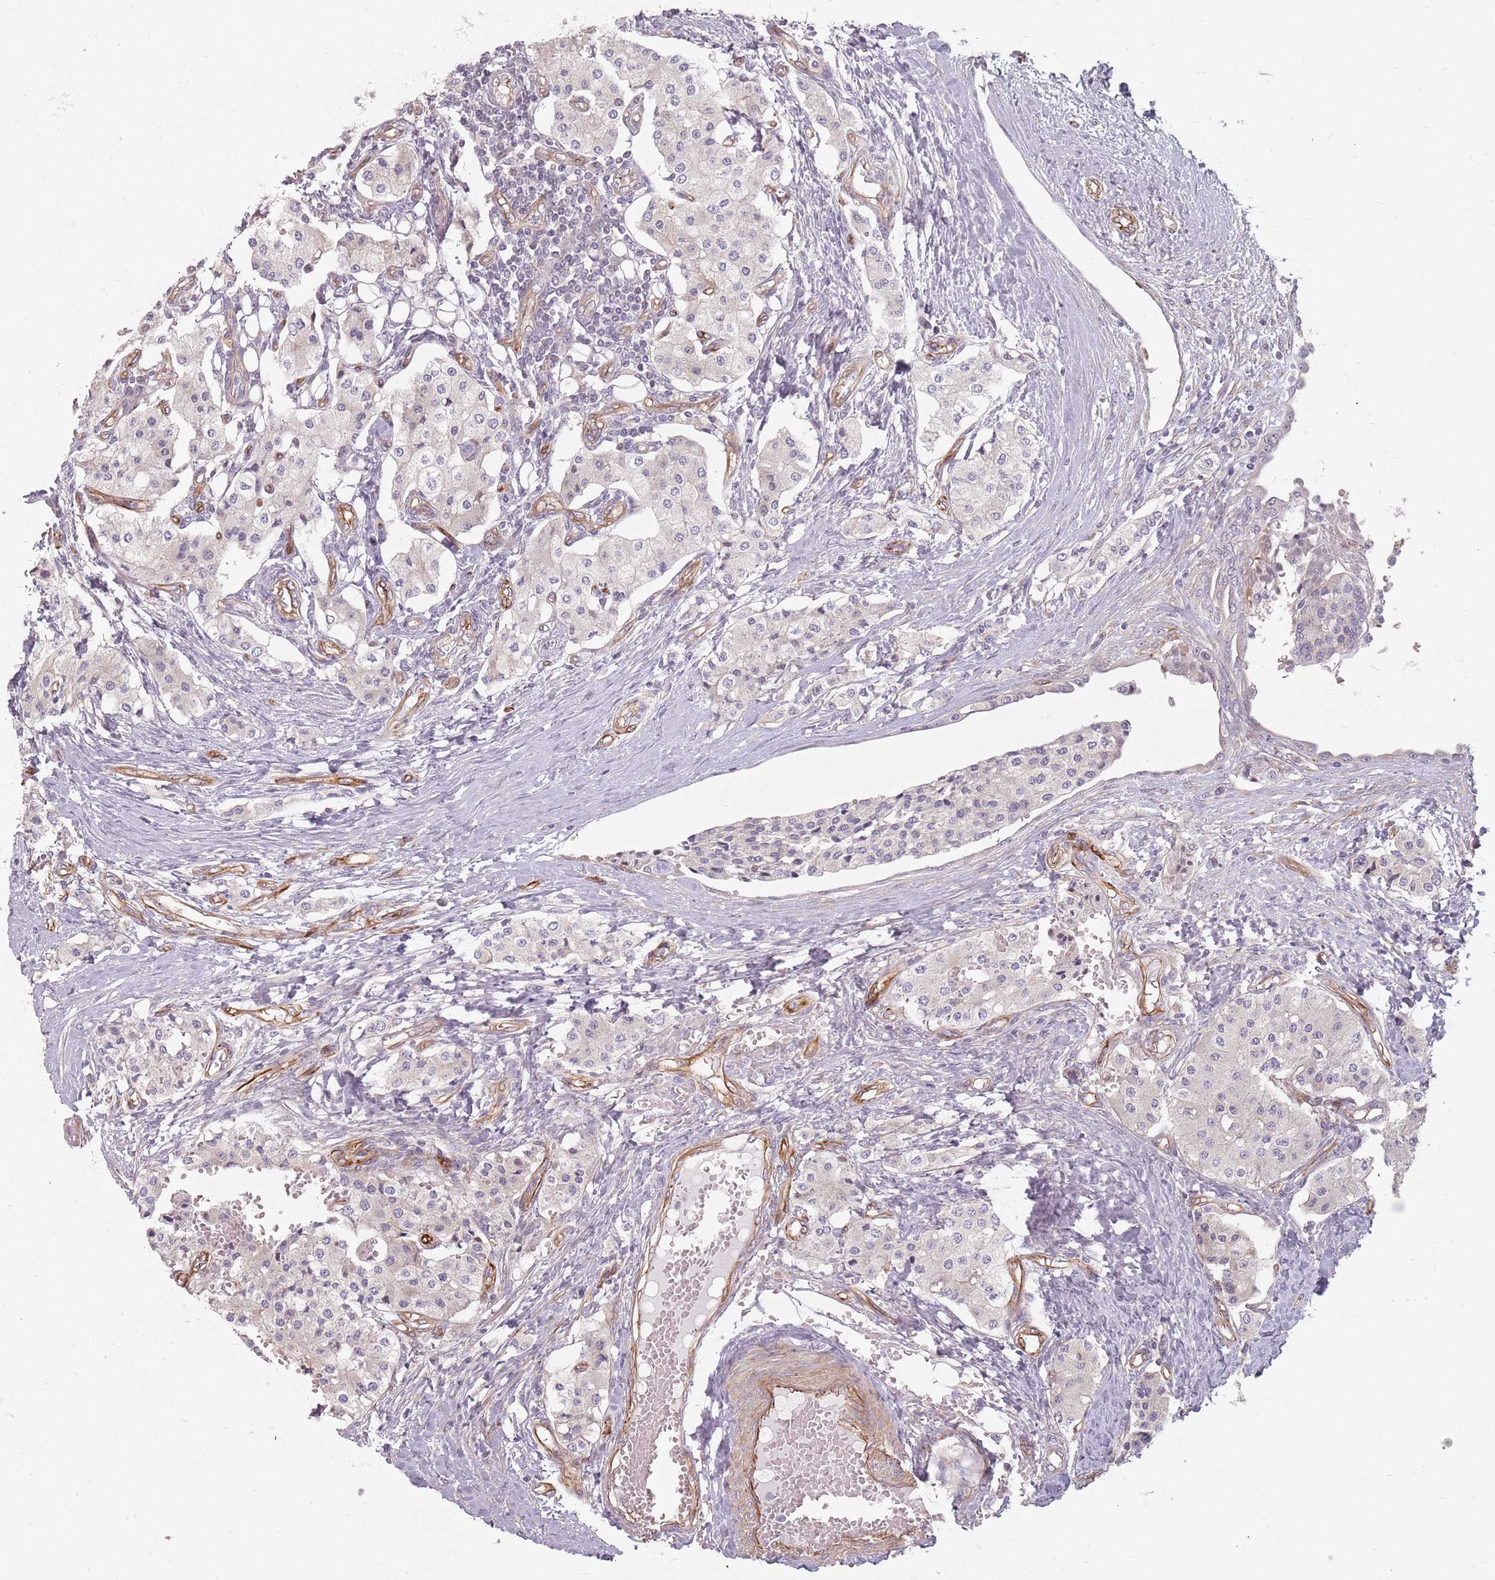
{"staining": {"intensity": "negative", "quantity": "none", "location": "none"}, "tissue": "carcinoid", "cell_type": "Tumor cells", "image_type": "cancer", "snomed": [{"axis": "morphology", "description": "Carcinoid, malignant, NOS"}, {"axis": "topography", "description": "Colon"}], "caption": "Carcinoid (malignant) stained for a protein using immunohistochemistry (IHC) exhibits no expression tumor cells.", "gene": "GAS2L3", "patient": {"sex": "female", "age": 52}}